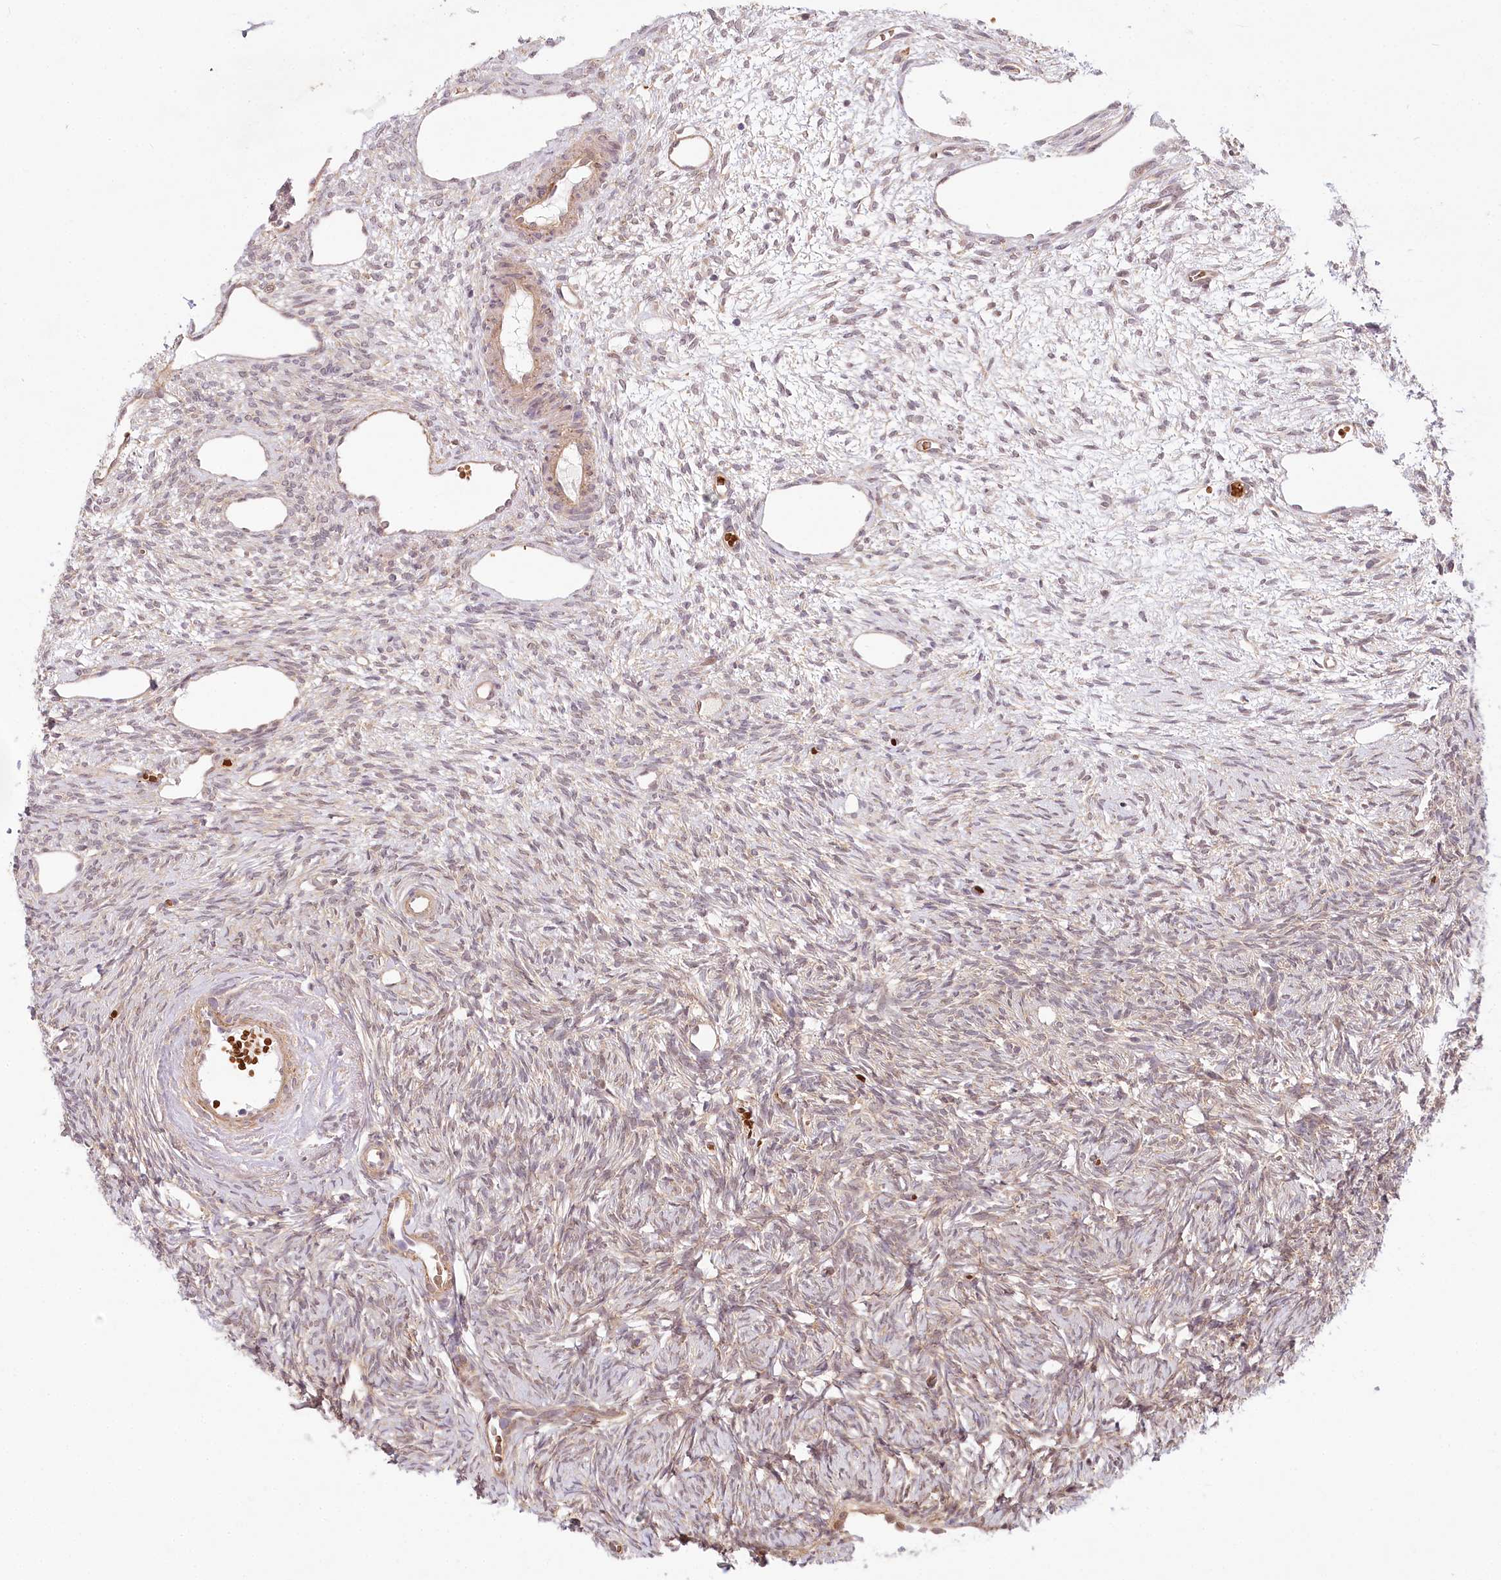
{"staining": {"intensity": "weak", "quantity": "25%-75%", "location": "nuclear"}, "tissue": "ovary", "cell_type": "Ovarian stroma cells", "image_type": "normal", "snomed": [{"axis": "morphology", "description": "Normal tissue, NOS"}, {"axis": "topography", "description": "Ovary"}], "caption": "IHC micrograph of normal ovary: human ovary stained using immunohistochemistry demonstrates low levels of weak protein expression localized specifically in the nuclear of ovarian stroma cells, appearing as a nuclear brown color.", "gene": "TUBGCP2", "patient": {"sex": "female", "age": 51}}